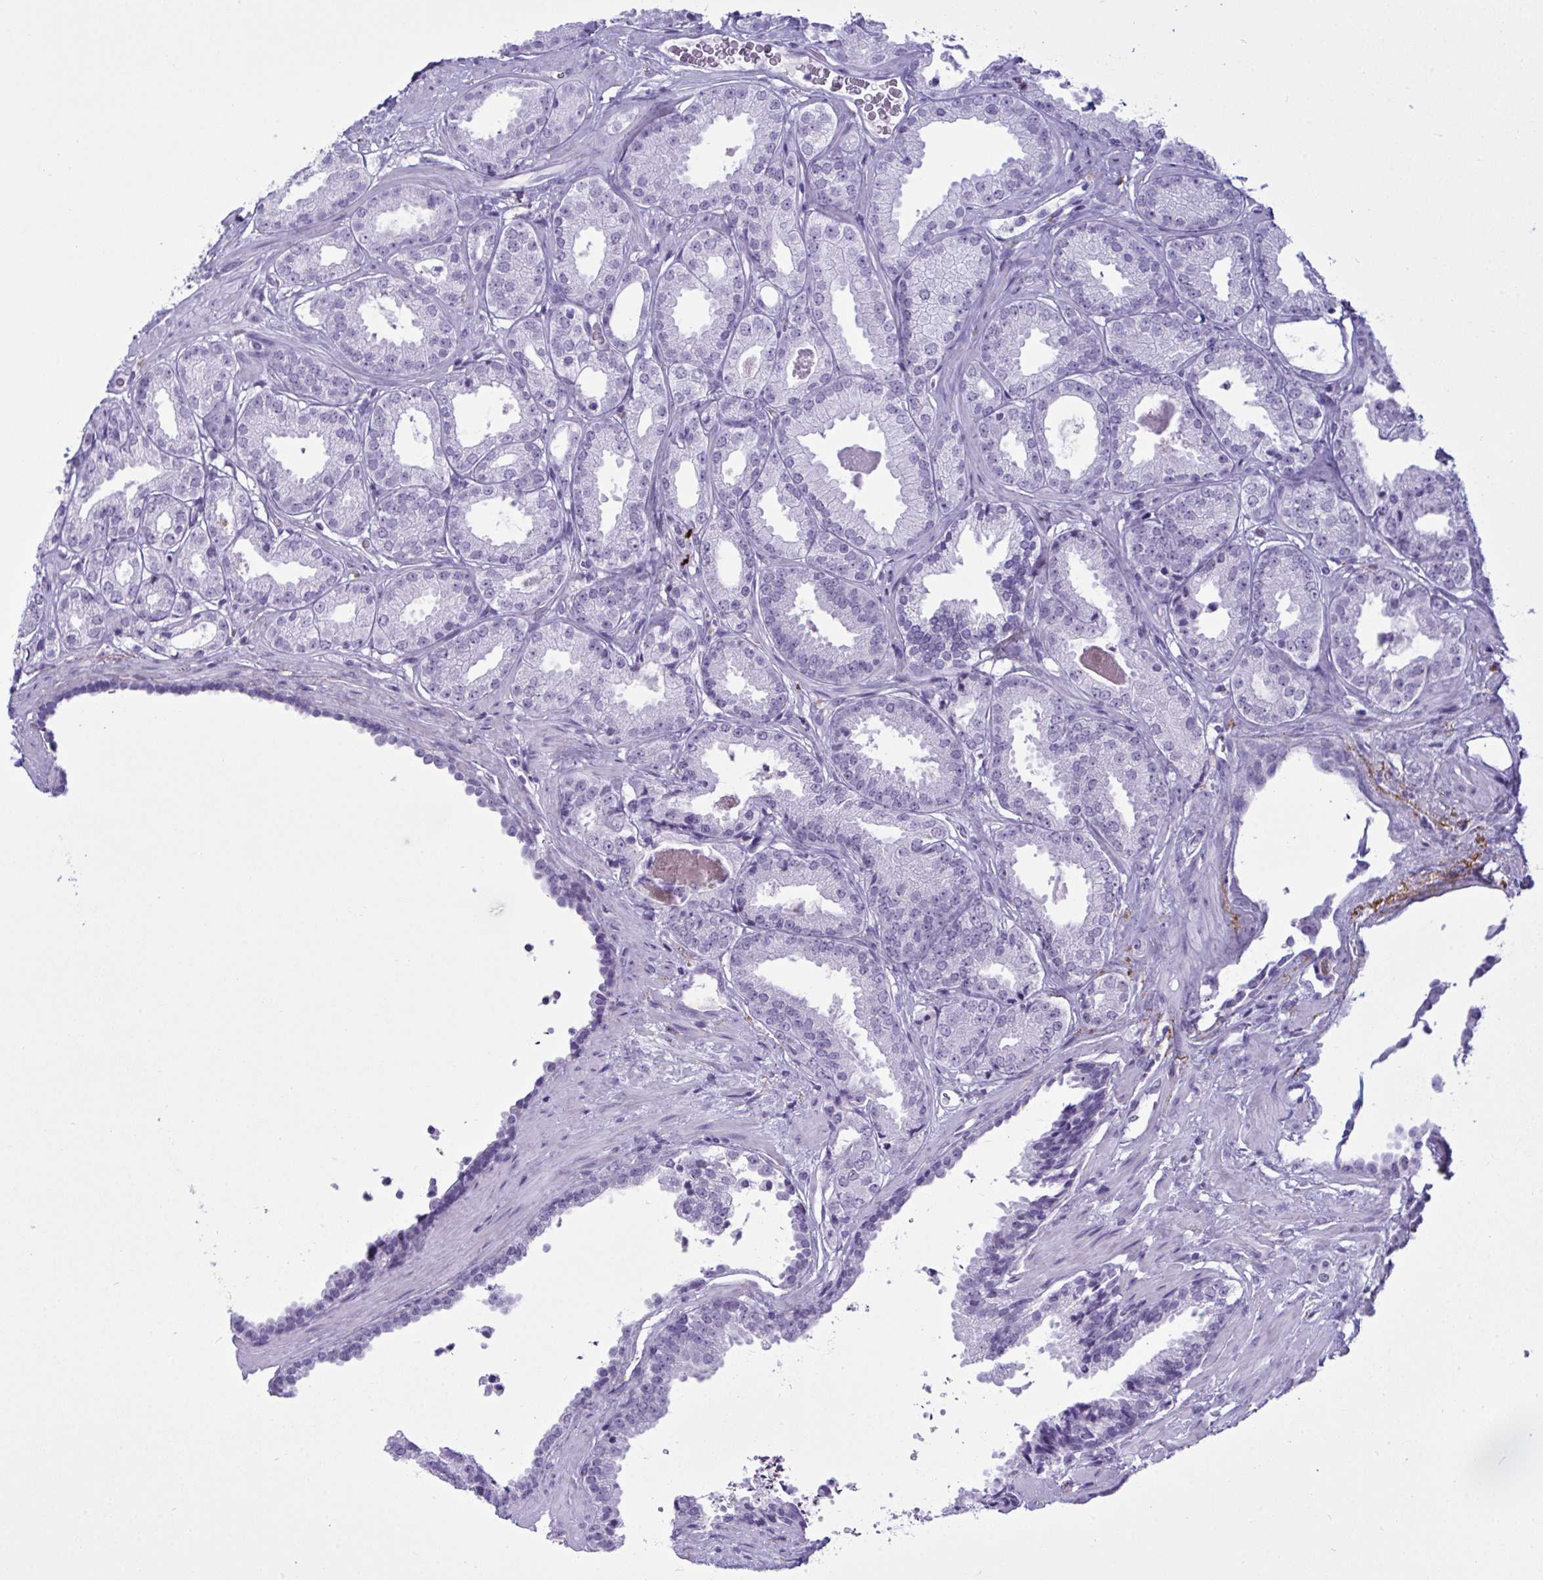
{"staining": {"intensity": "negative", "quantity": "none", "location": "none"}, "tissue": "prostate cancer", "cell_type": "Tumor cells", "image_type": "cancer", "snomed": [{"axis": "morphology", "description": "Adenocarcinoma, Low grade"}, {"axis": "topography", "description": "Prostate"}], "caption": "There is no significant staining in tumor cells of prostate cancer.", "gene": "ELN", "patient": {"sex": "male", "age": 67}}